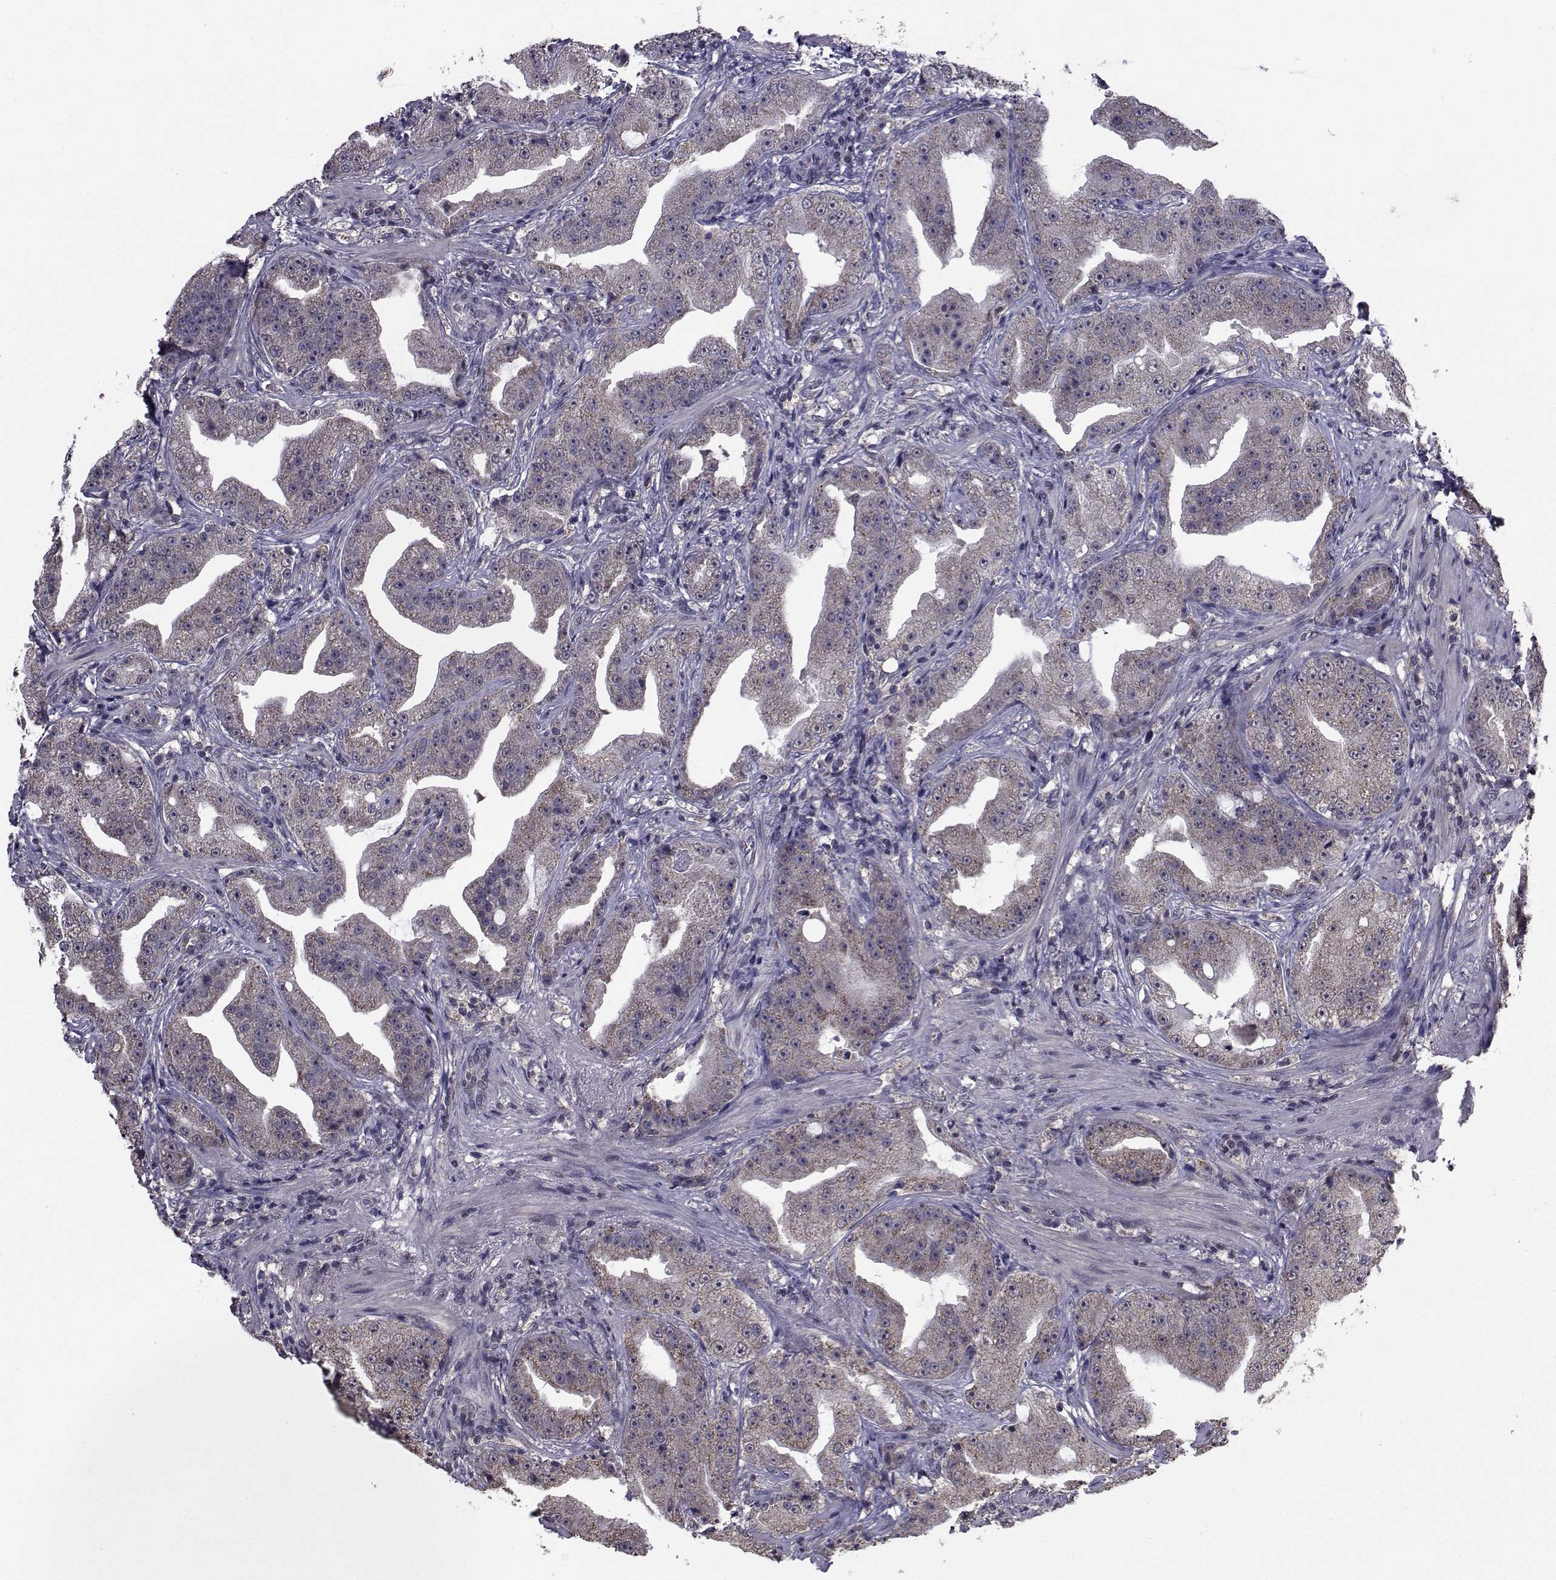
{"staining": {"intensity": "weak", "quantity": "25%-75%", "location": "cytoplasmic/membranous"}, "tissue": "prostate cancer", "cell_type": "Tumor cells", "image_type": "cancer", "snomed": [{"axis": "morphology", "description": "Adenocarcinoma, Low grade"}, {"axis": "topography", "description": "Prostate"}], "caption": "Protein expression analysis of human prostate cancer (low-grade adenocarcinoma) reveals weak cytoplasmic/membranous staining in approximately 25%-75% of tumor cells.", "gene": "CYP2S1", "patient": {"sex": "male", "age": 62}}